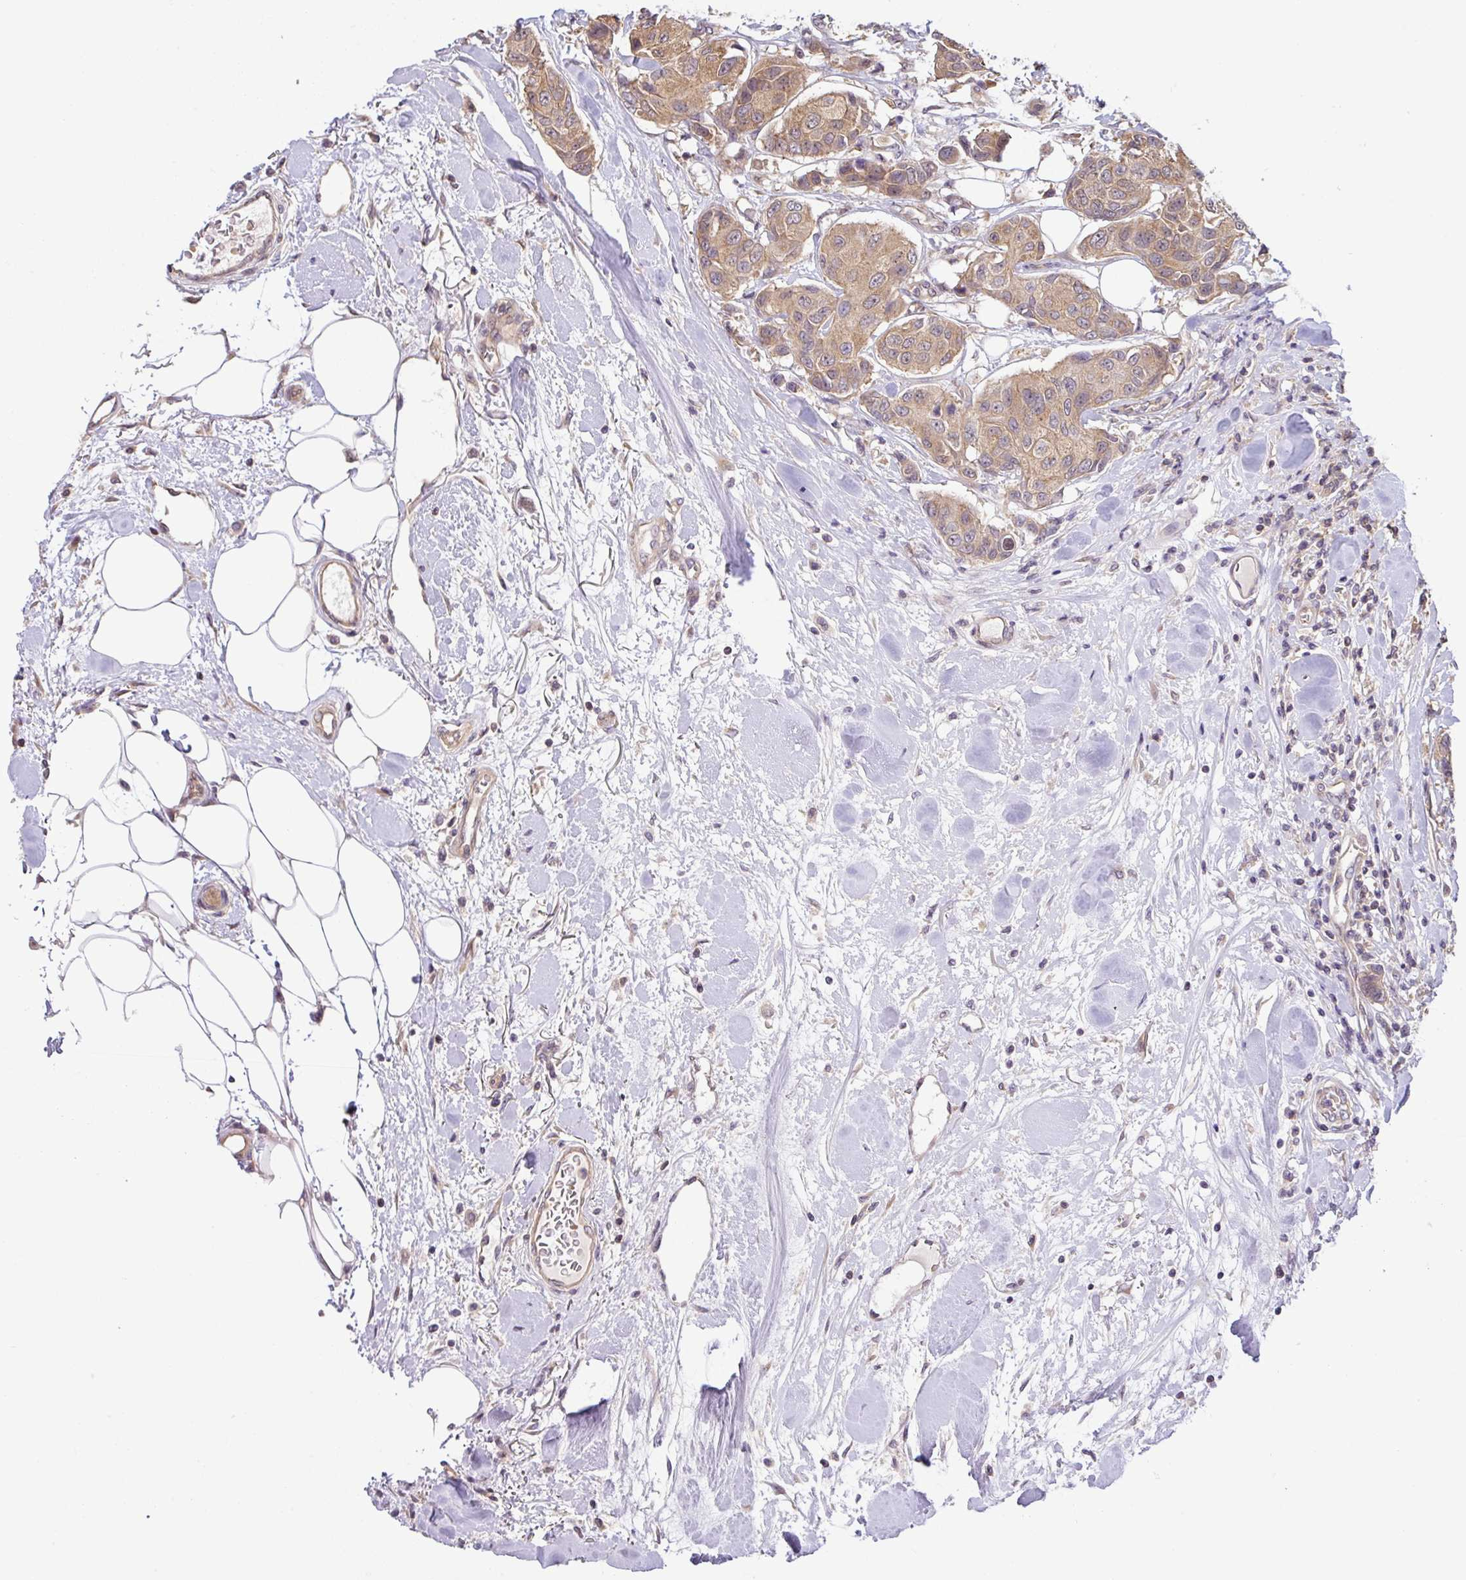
{"staining": {"intensity": "weak", "quantity": ">75%", "location": "cytoplasmic/membranous"}, "tissue": "breast cancer", "cell_type": "Tumor cells", "image_type": "cancer", "snomed": [{"axis": "morphology", "description": "Duct carcinoma"}, {"axis": "topography", "description": "Breast"}, {"axis": "topography", "description": "Lymph node"}], "caption": "Protein analysis of breast cancer tissue reveals weak cytoplasmic/membranous expression in about >75% of tumor cells.", "gene": "SHB", "patient": {"sex": "female", "age": 80}}